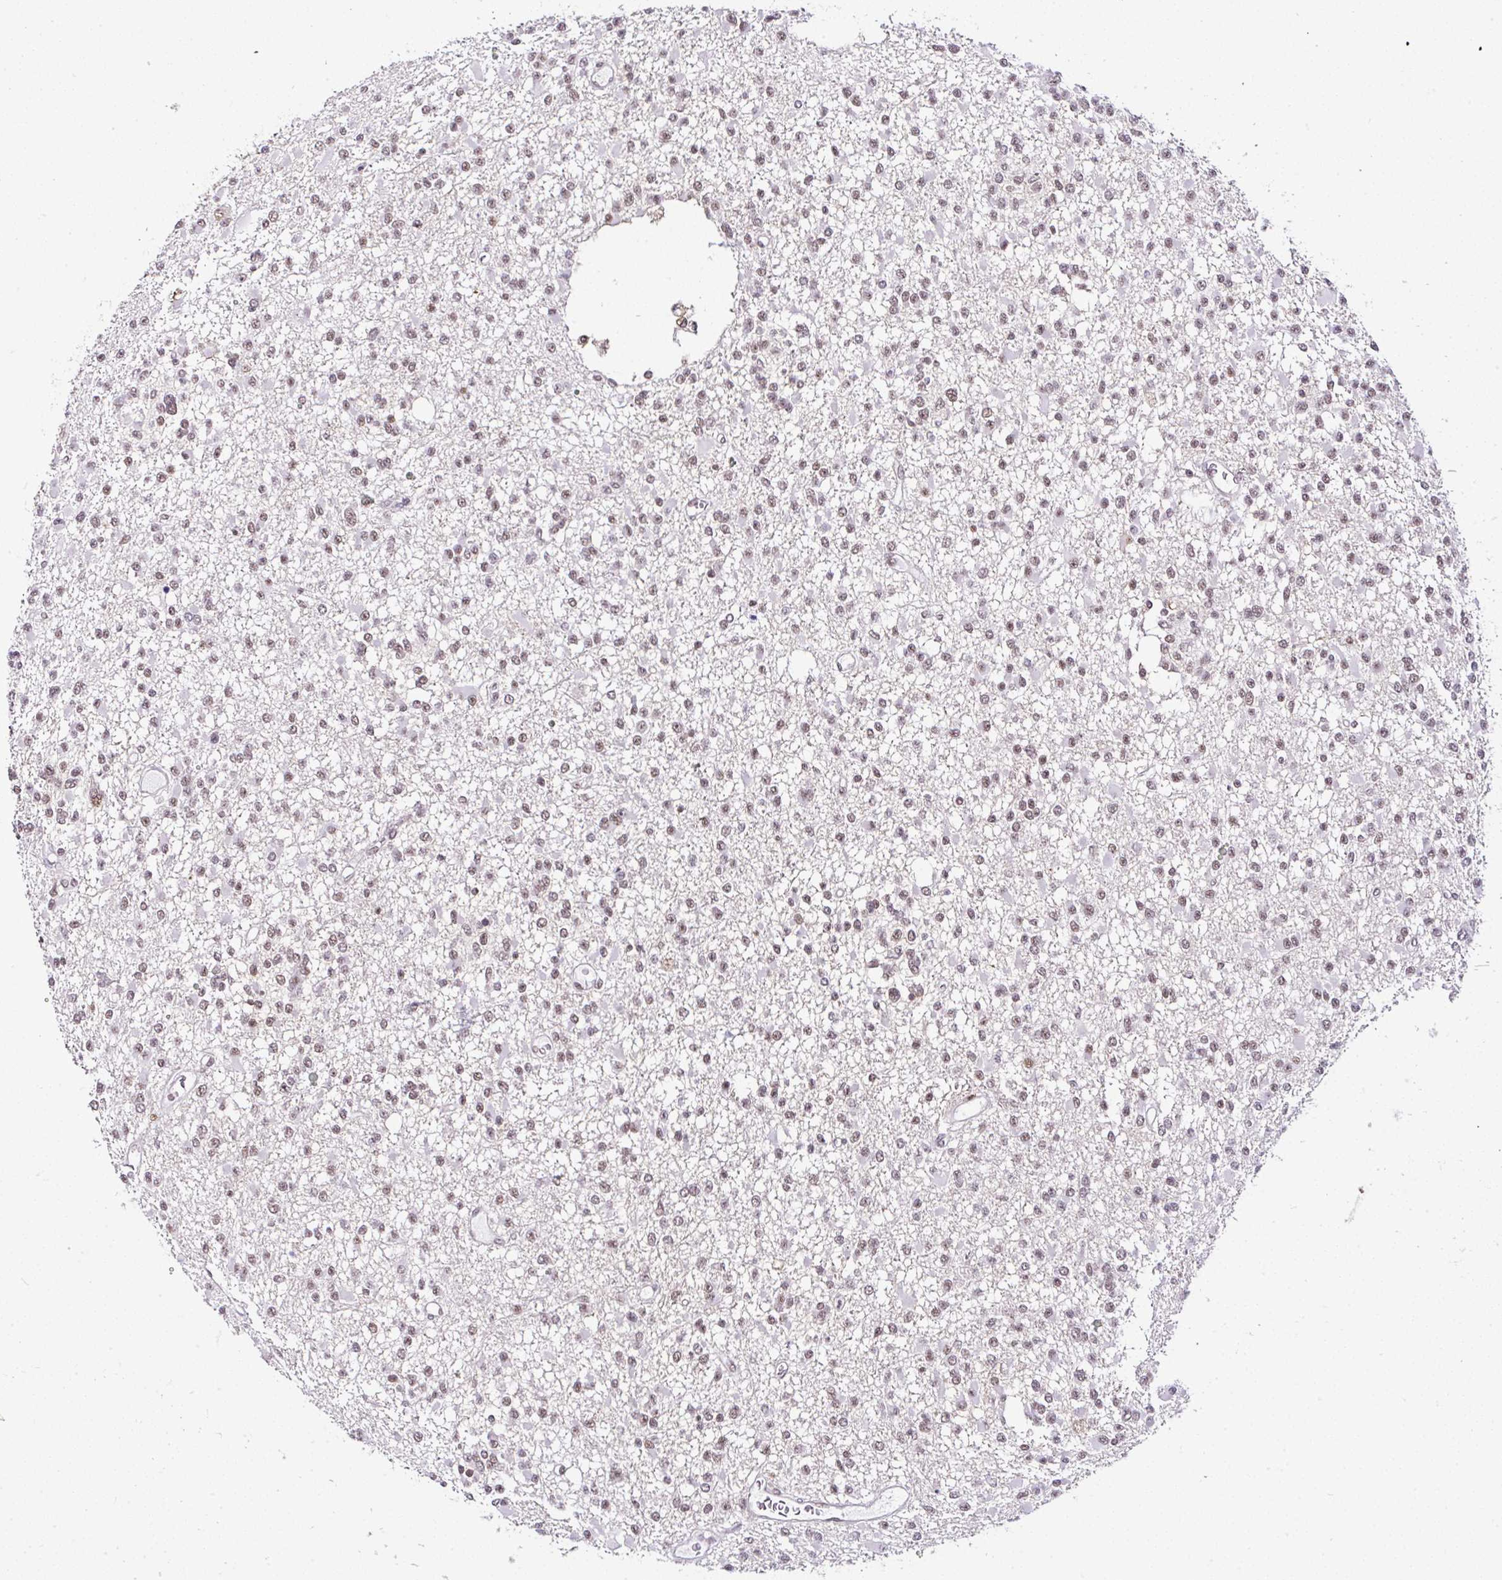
{"staining": {"intensity": "weak", "quantity": ">75%", "location": "nuclear"}, "tissue": "glioma", "cell_type": "Tumor cells", "image_type": "cancer", "snomed": [{"axis": "morphology", "description": "Glioma, malignant, Low grade"}, {"axis": "topography", "description": "Brain"}], "caption": "A photomicrograph of malignant glioma (low-grade) stained for a protein shows weak nuclear brown staining in tumor cells. (Brightfield microscopy of DAB IHC at high magnification).", "gene": "PTPN2", "patient": {"sex": "female", "age": 22}}